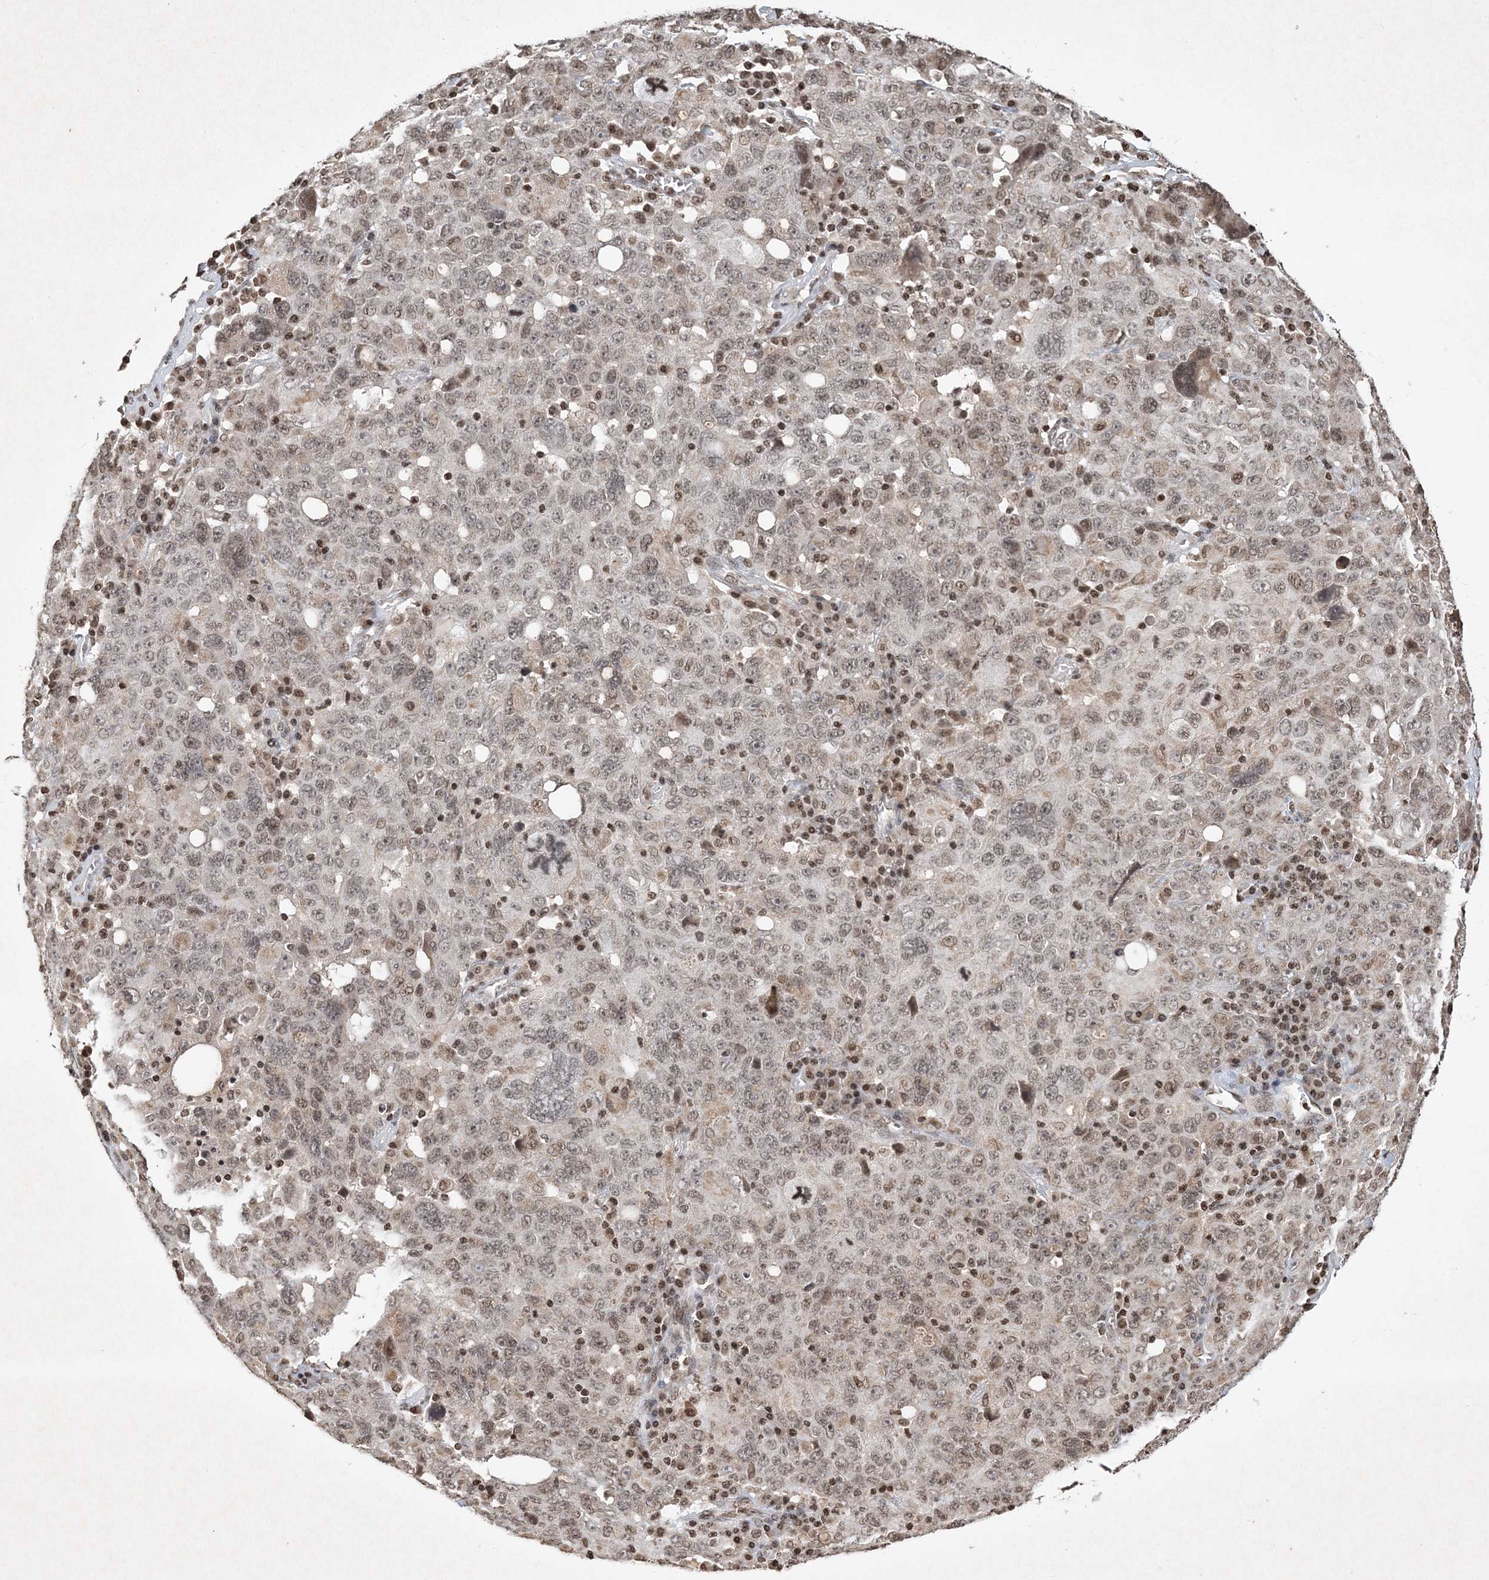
{"staining": {"intensity": "weak", "quantity": "25%-75%", "location": "nuclear"}, "tissue": "ovarian cancer", "cell_type": "Tumor cells", "image_type": "cancer", "snomed": [{"axis": "morphology", "description": "Carcinoma, endometroid"}, {"axis": "topography", "description": "Ovary"}], "caption": "An image of human ovarian cancer (endometroid carcinoma) stained for a protein shows weak nuclear brown staining in tumor cells.", "gene": "NEDD9", "patient": {"sex": "female", "age": 62}}